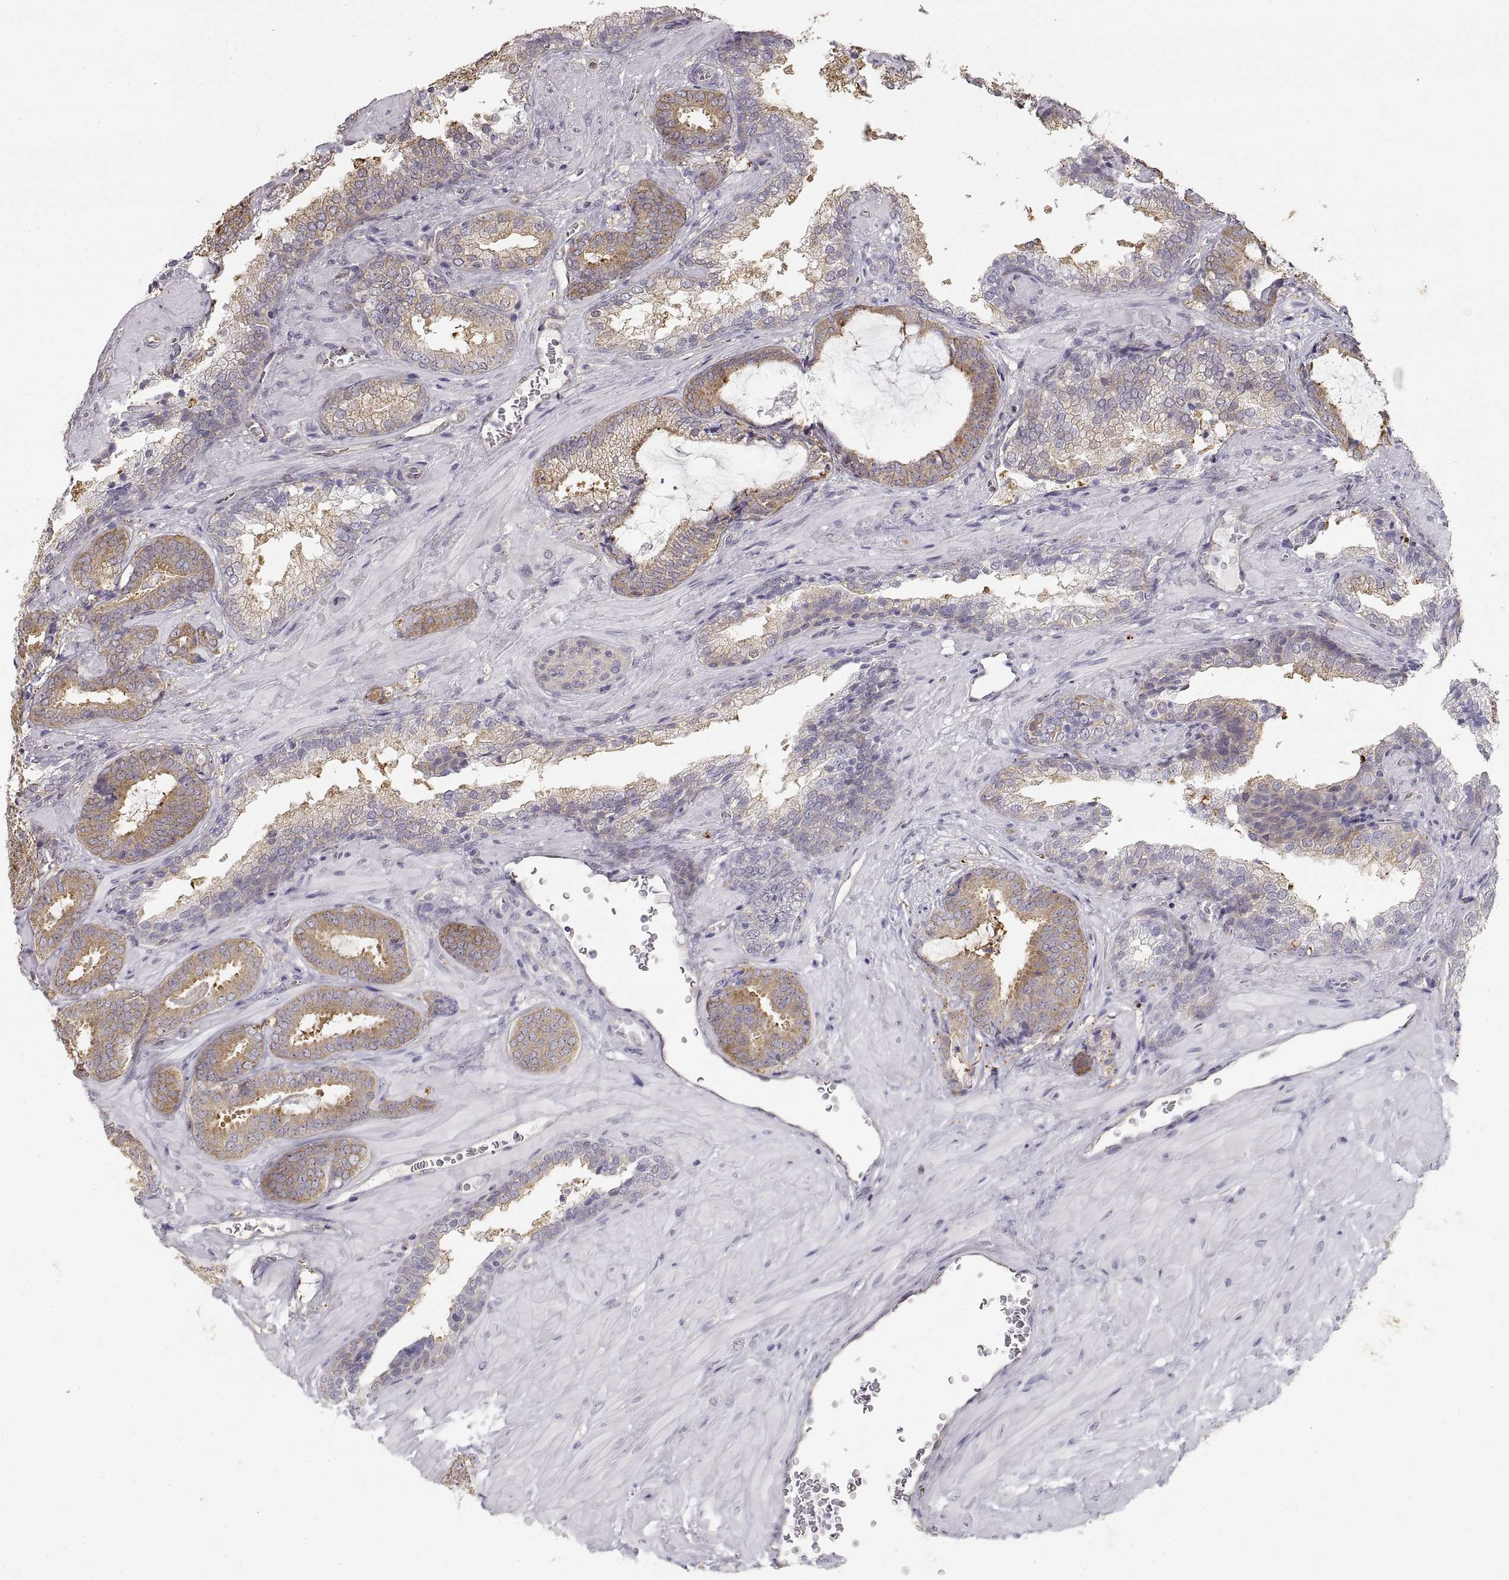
{"staining": {"intensity": "moderate", "quantity": "<25%", "location": "cytoplasmic/membranous"}, "tissue": "prostate cancer", "cell_type": "Tumor cells", "image_type": "cancer", "snomed": [{"axis": "morphology", "description": "Adenocarcinoma, Low grade"}, {"axis": "topography", "description": "Prostate"}], "caption": "A brown stain labels moderate cytoplasmic/membranous staining of a protein in human prostate cancer (adenocarcinoma (low-grade)) tumor cells. The staining is performed using DAB (3,3'-diaminobenzidine) brown chromogen to label protein expression. The nuclei are counter-stained blue using hematoxylin.", "gene": "HSP90AB1", "patient": {"sex": "male", "age": 61}}